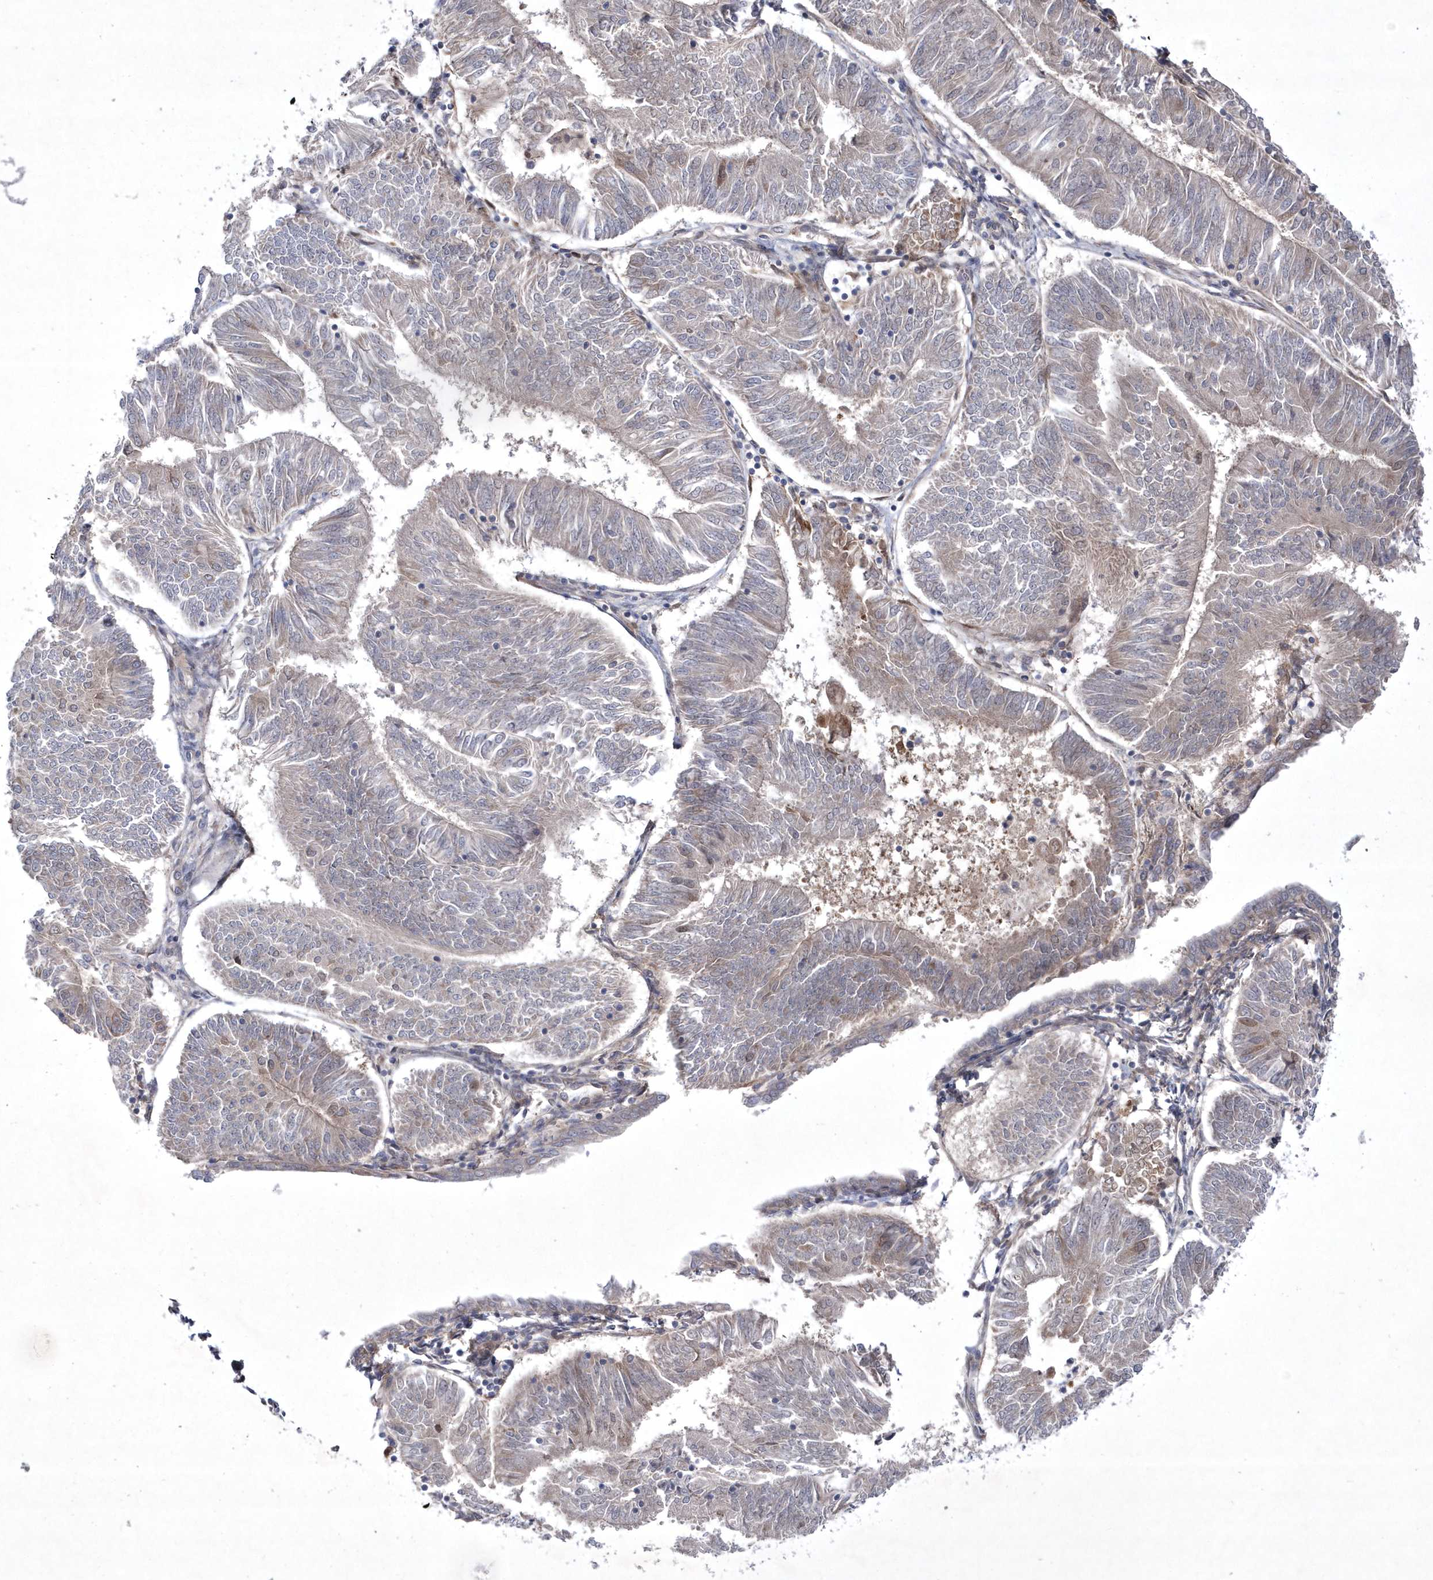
{"staining": {"intensity": "weak", "quantity": "<25%", "location": "cytoplasmic/membranous"}, "tissue": "endometrial cancer", "cell_type": "Tumor cells", "image_type": "cancer", "snomed": [{"axis": "morphology", "description": "Adenocarcinoma, NOS"}, {"axis": "topography", "description": "Endometrium"}], "caption": "Immunohistochemistry (IHC) image of endometrial adenocarcinoma stained for a protein (brown), which demonstrates no expression in tumor cells.", "gene": "DSPP", "patient": {"sex": "female", "age": 58}}